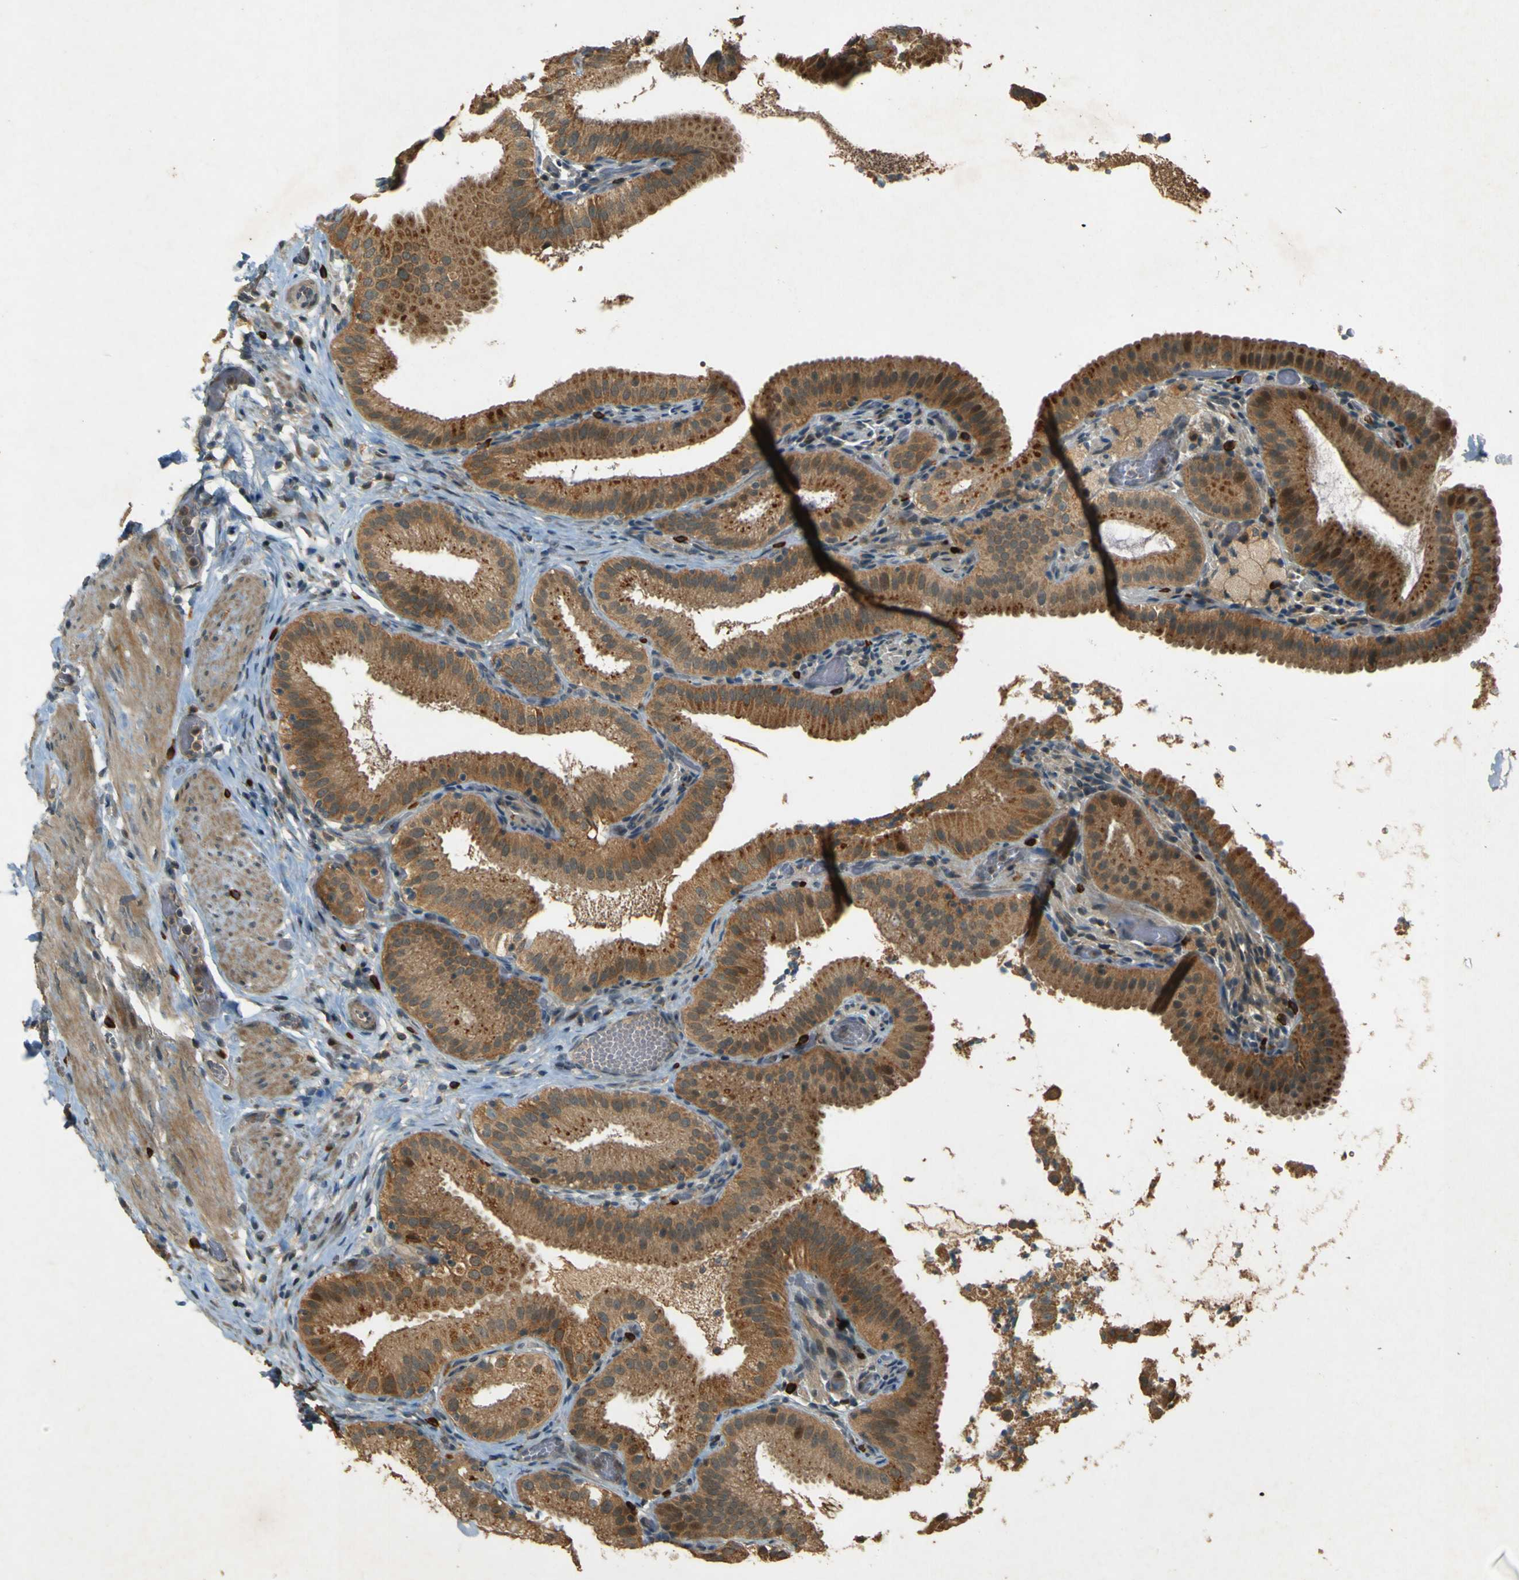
{"staining": {"intensity": "strong", "quantity": ">75%", "location": "cytoplasmic/membranous,nuclear"}, "tissue": "gallbladder", "cell_type": "Glandular cells", "image_type": "normal", "snomed": [{"axis": "morphology", "description": "Normal tissue, NOS"}, {"axis": "topography", "description": "Gallbladder"}], "caption": "IHC (DAB (3,3'-diaminobenzidine)) staining of unremarkable gallbladder shows strong cytoplasmic/membranous,nuclear protein positivity in approximately >75% of glandular cells. (DAB IHC, brown staining for protein, blue staining for nuclei).", "gene": "MPDZ", "patient": {"sex": "male", "age": 54}}